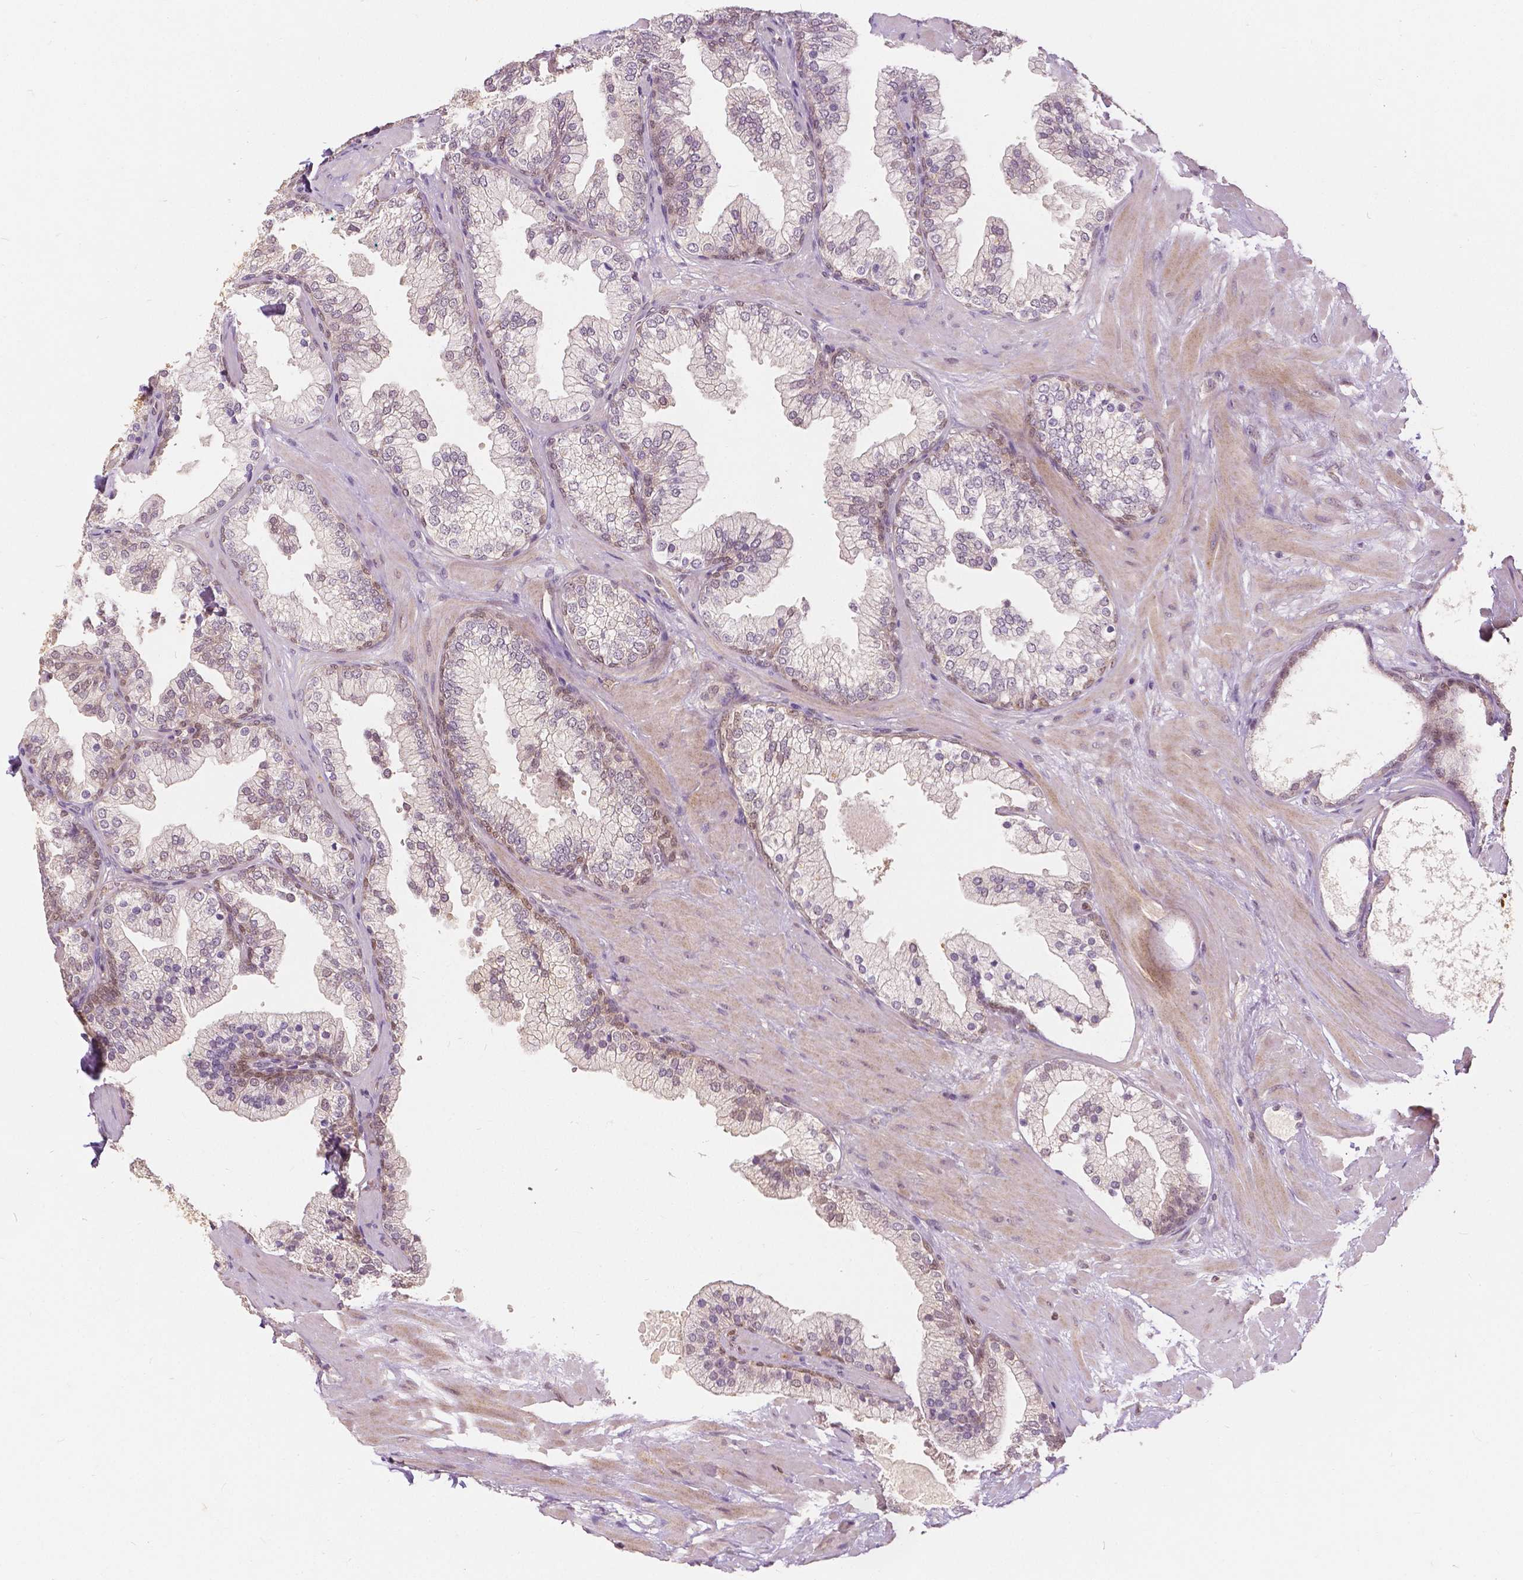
{"staining": {"intensity": "moderate", "quantity": "25%-75%", "location": "cytoplasmic/membranous,nuclear"}, "tissue": "prostate", "cell_type": "Glandular cells", "image_type": "normal", "snomed": [{"axis": "morphology", "description": "Normal tissue, NOS"}, {"axis": "topography", "description": "Prostate"}, {"axis": "topography", "description": "Peripheral nerve tissue"}], "caption": "Prostate stained with DAB (3,3'-diaminobenzidine) IHC demonstrates medium levels of moderate cytoplasmic/membranous,nuclear expression in approximately 25%-75% of glandular cells.", "gene": "NAPRT", "patient": {"sex": "male", "age": 61}}